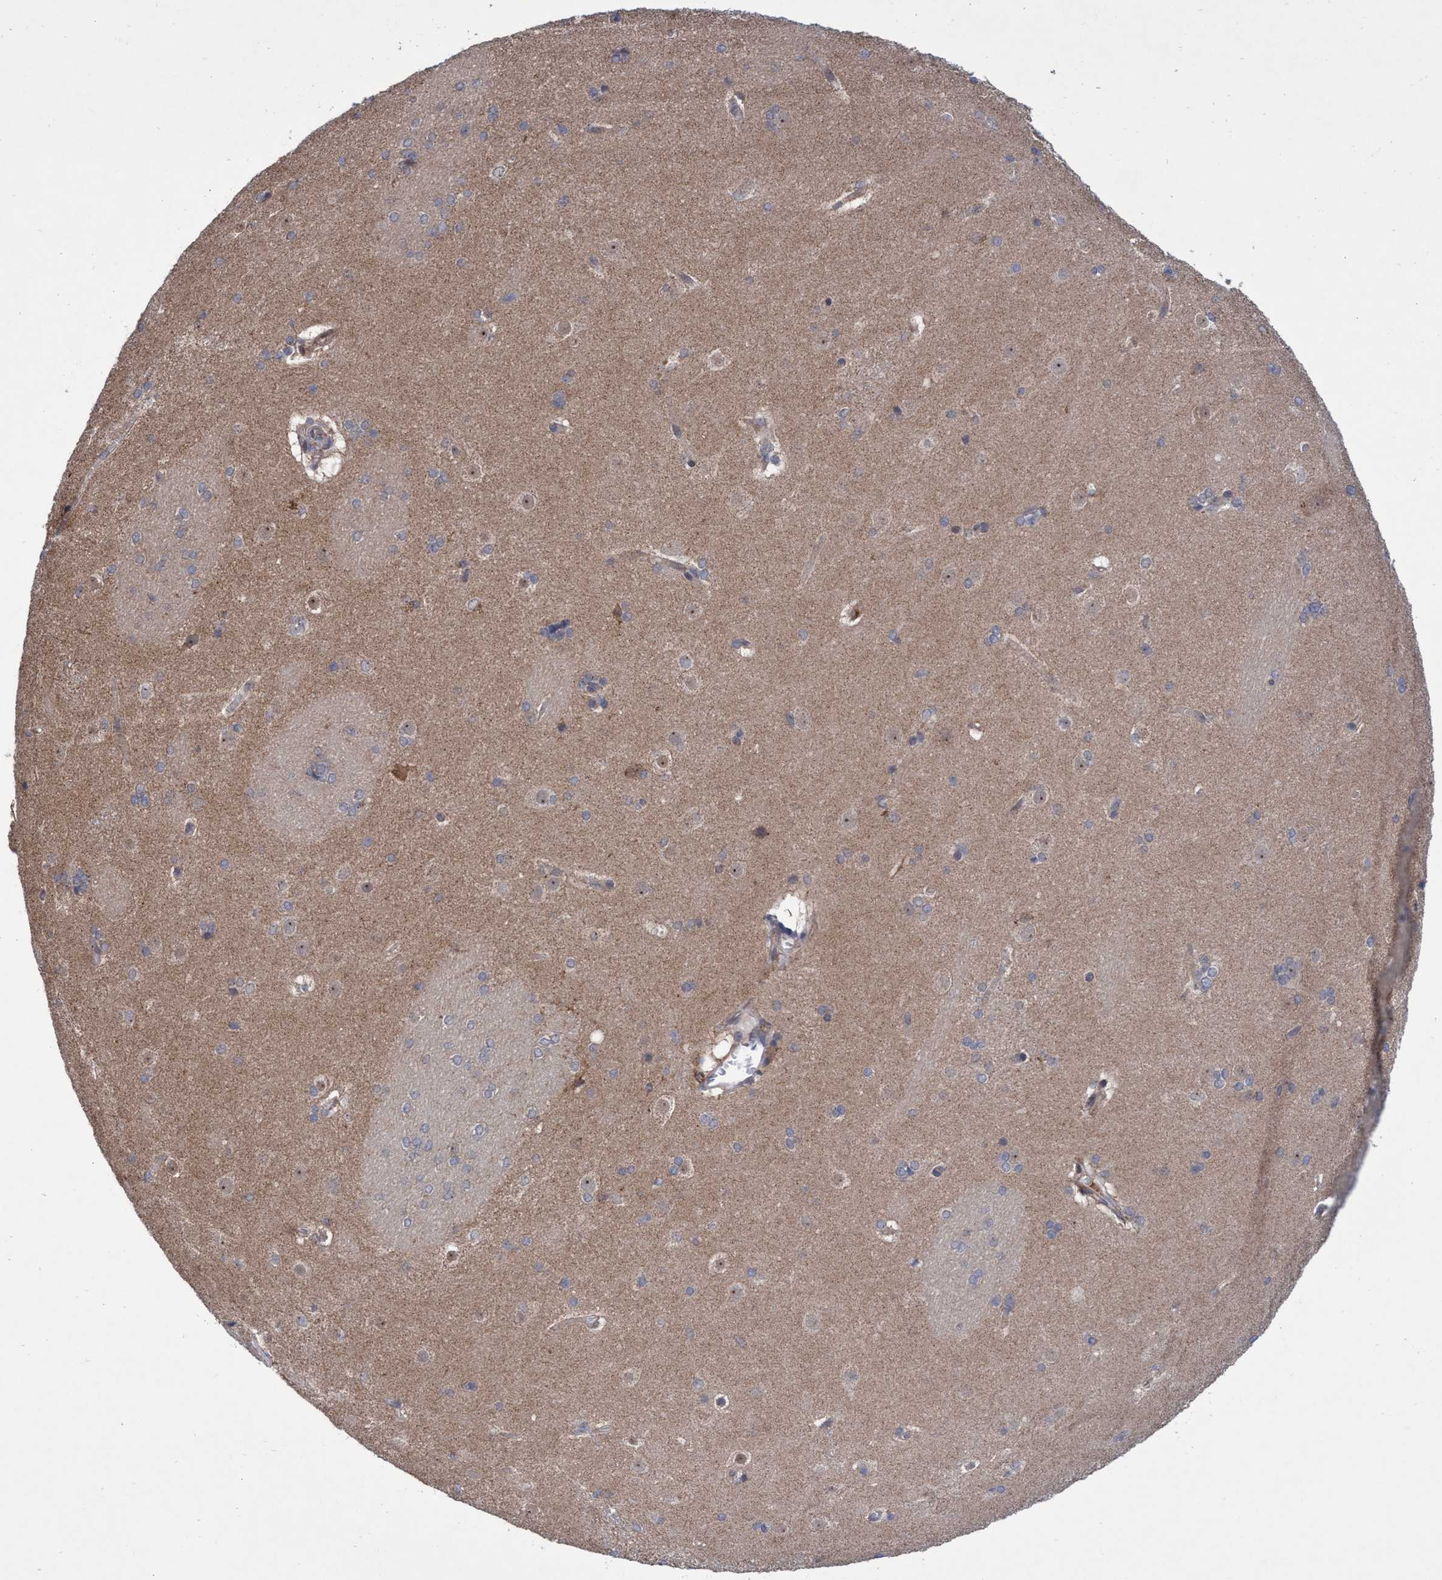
{"staining": {"intensity": "negative", "quantity": "none", "location": "none"}, "tissue": "caudate", "cell_type": "Glial cells", "image_type": "normal", "snomed": [{"axis": "morphology", "description": "Normal tissue, NOS"}, {"axis": "topography", "description": "Lateral ventricle wall"}], "caption": "Protein analysis of normal caudate displays no significant positivity in glial cells. (DAB (3,3'-diaminobenzidine) IHC with hematoxylin counter stain).", "gene": "P2RY14", "patient": {"sex": "female", "age": 19}}